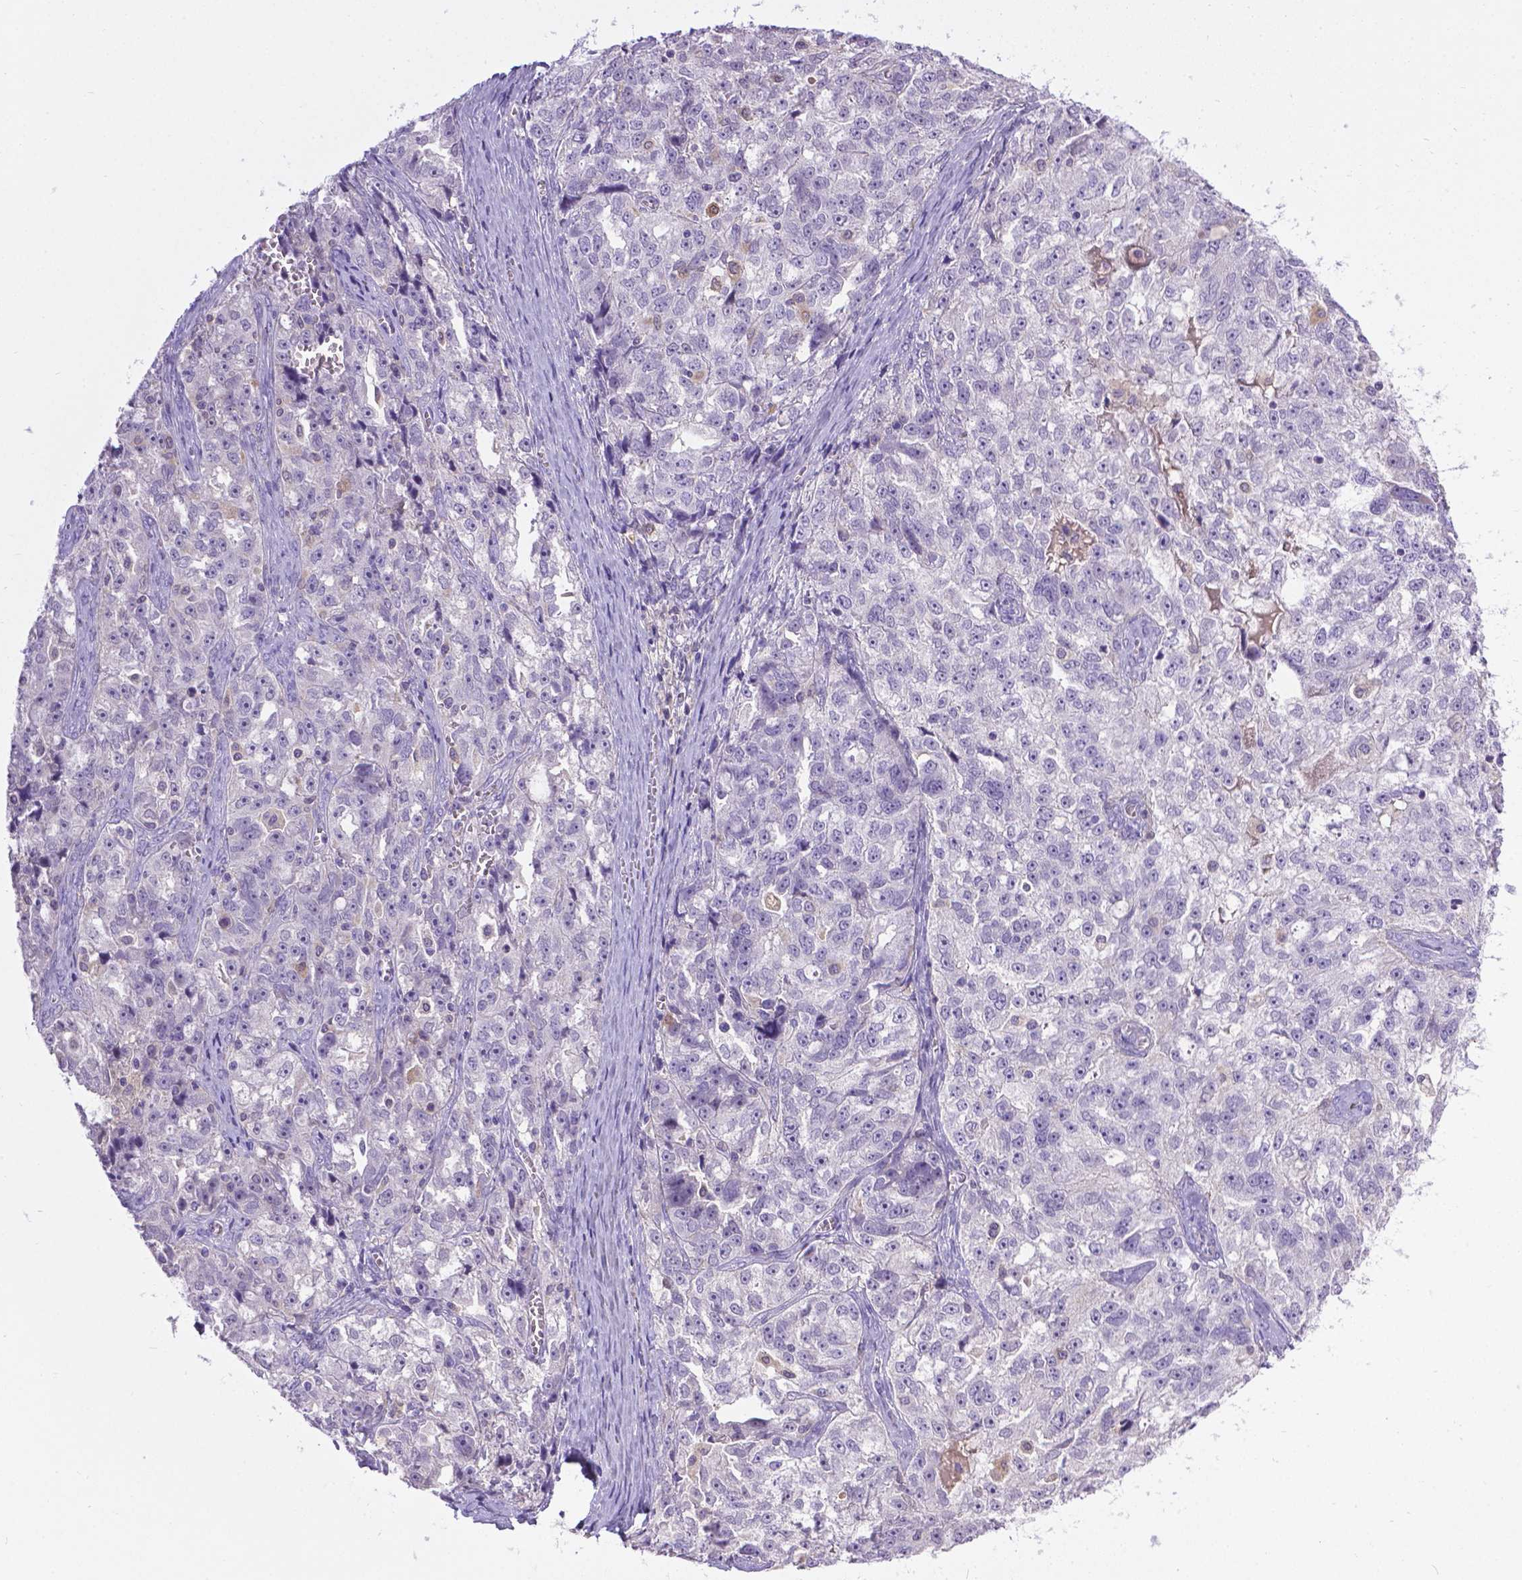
{"staining": {"intensity": "negative", "quantity": "none", "location": "none"}, "tissue": "ovarian cancer", "cell_type": "Tumor cells", "image_type": "cancer", "snomed": [{"axis": "morphology", "description": "Cystadenocarcinoma, serous, NOS"}, {"axis": "topography", "description": "Ovary"}], "caption": "Ovarian cancer was stained to show a protein in brown. There is no significant expression in tumor cells.", "gene": "TM4SF18", "patient": {"sex": "female", "age": 51}}